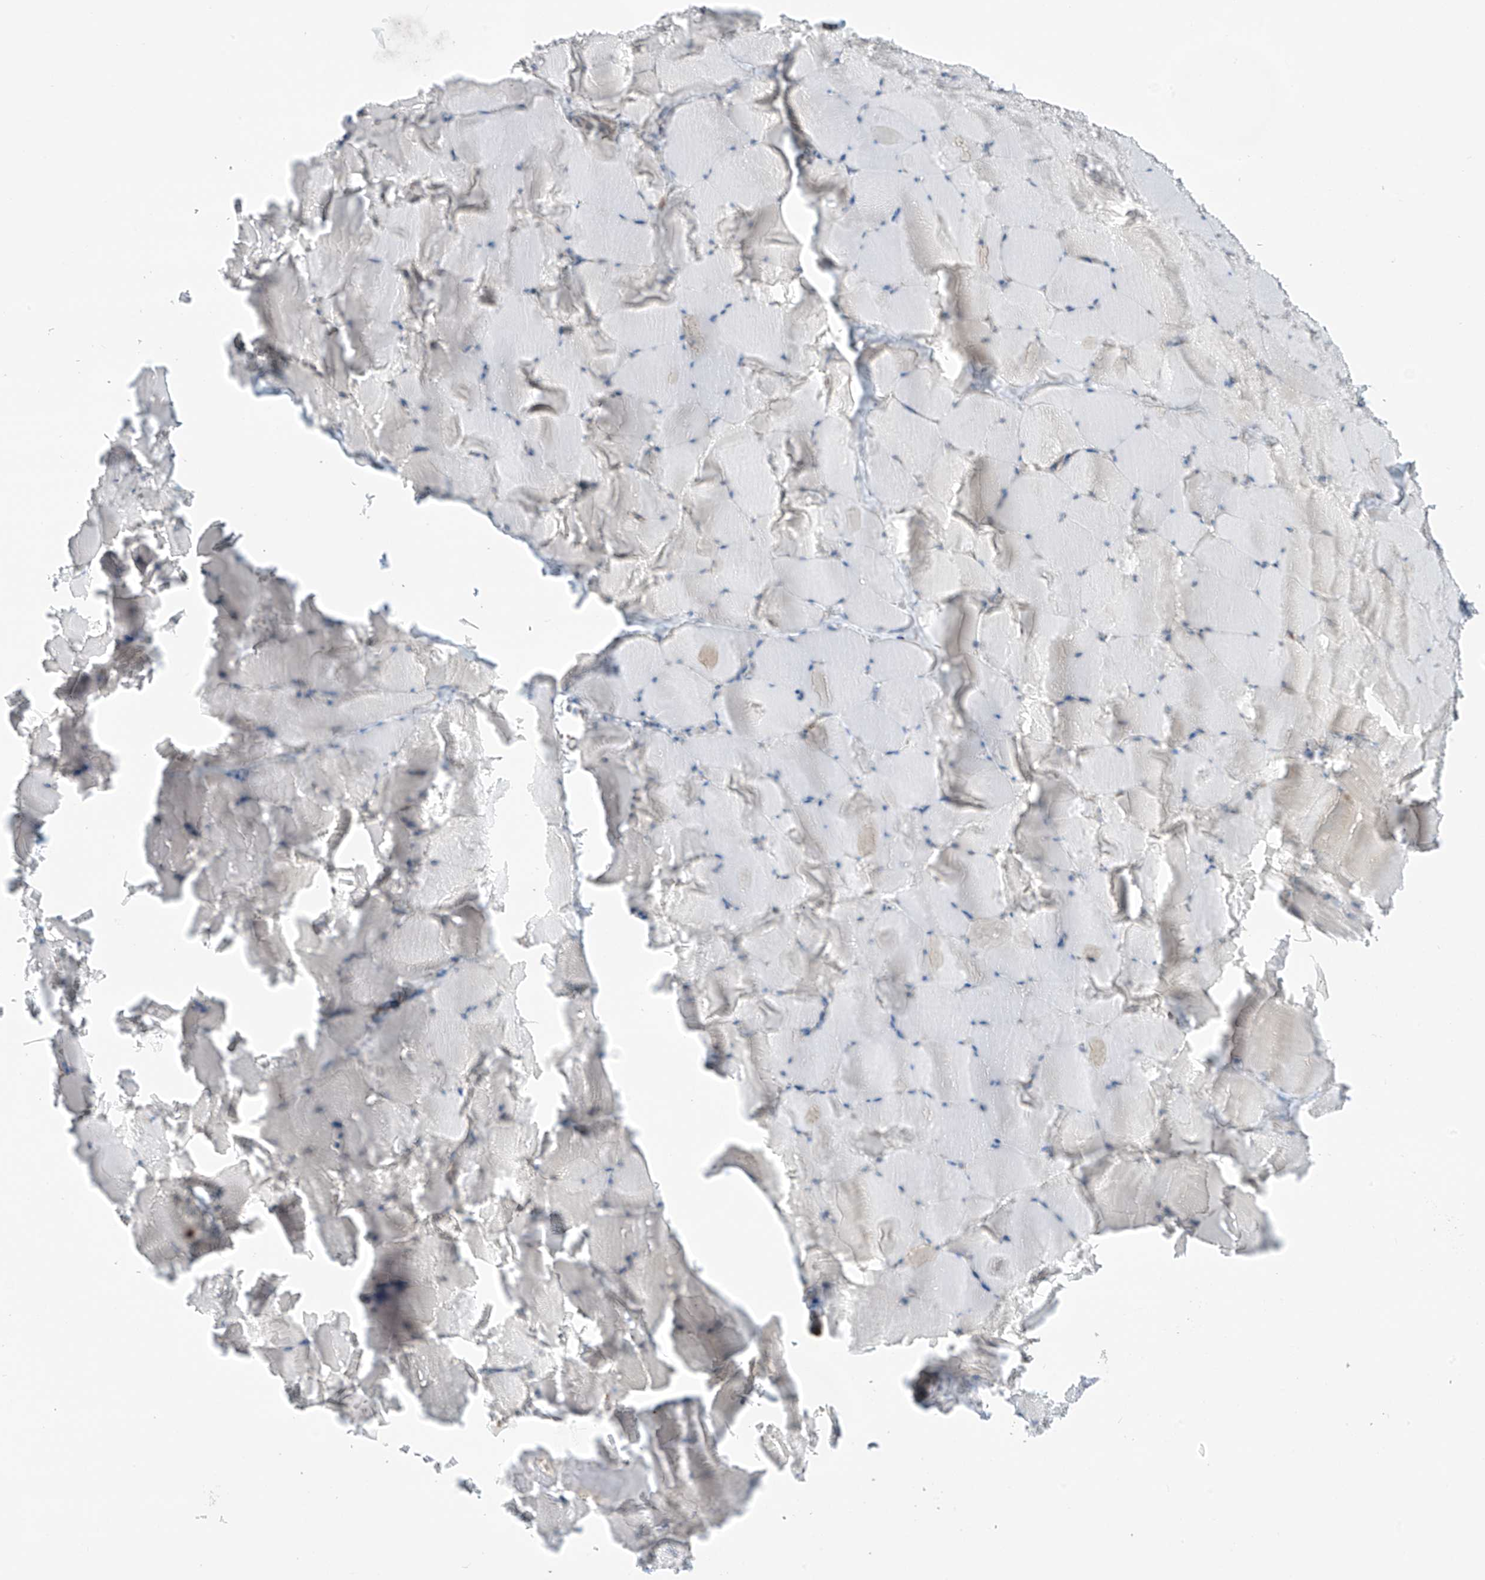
{"staining": {"intensity": "negative", "quantity": "none", "location": "none"}, "tissue": "skeletal muscle", "cell_type": "Myocytes", "image_type": "normal", "snomed": [{"axis": "morphology", "description": "Normal tissue, NOS"}, {"axis": "topography", "description": "Skeletal muscle"}], "caption": "There is no significant staining in myocytes of skeletal muscle. (DAB (3,3'-diaminobenzidine) immunohistochemistry, high magnification).", "gene": "HS6ST2", "patient": {"sex": "male", "age": 62}}